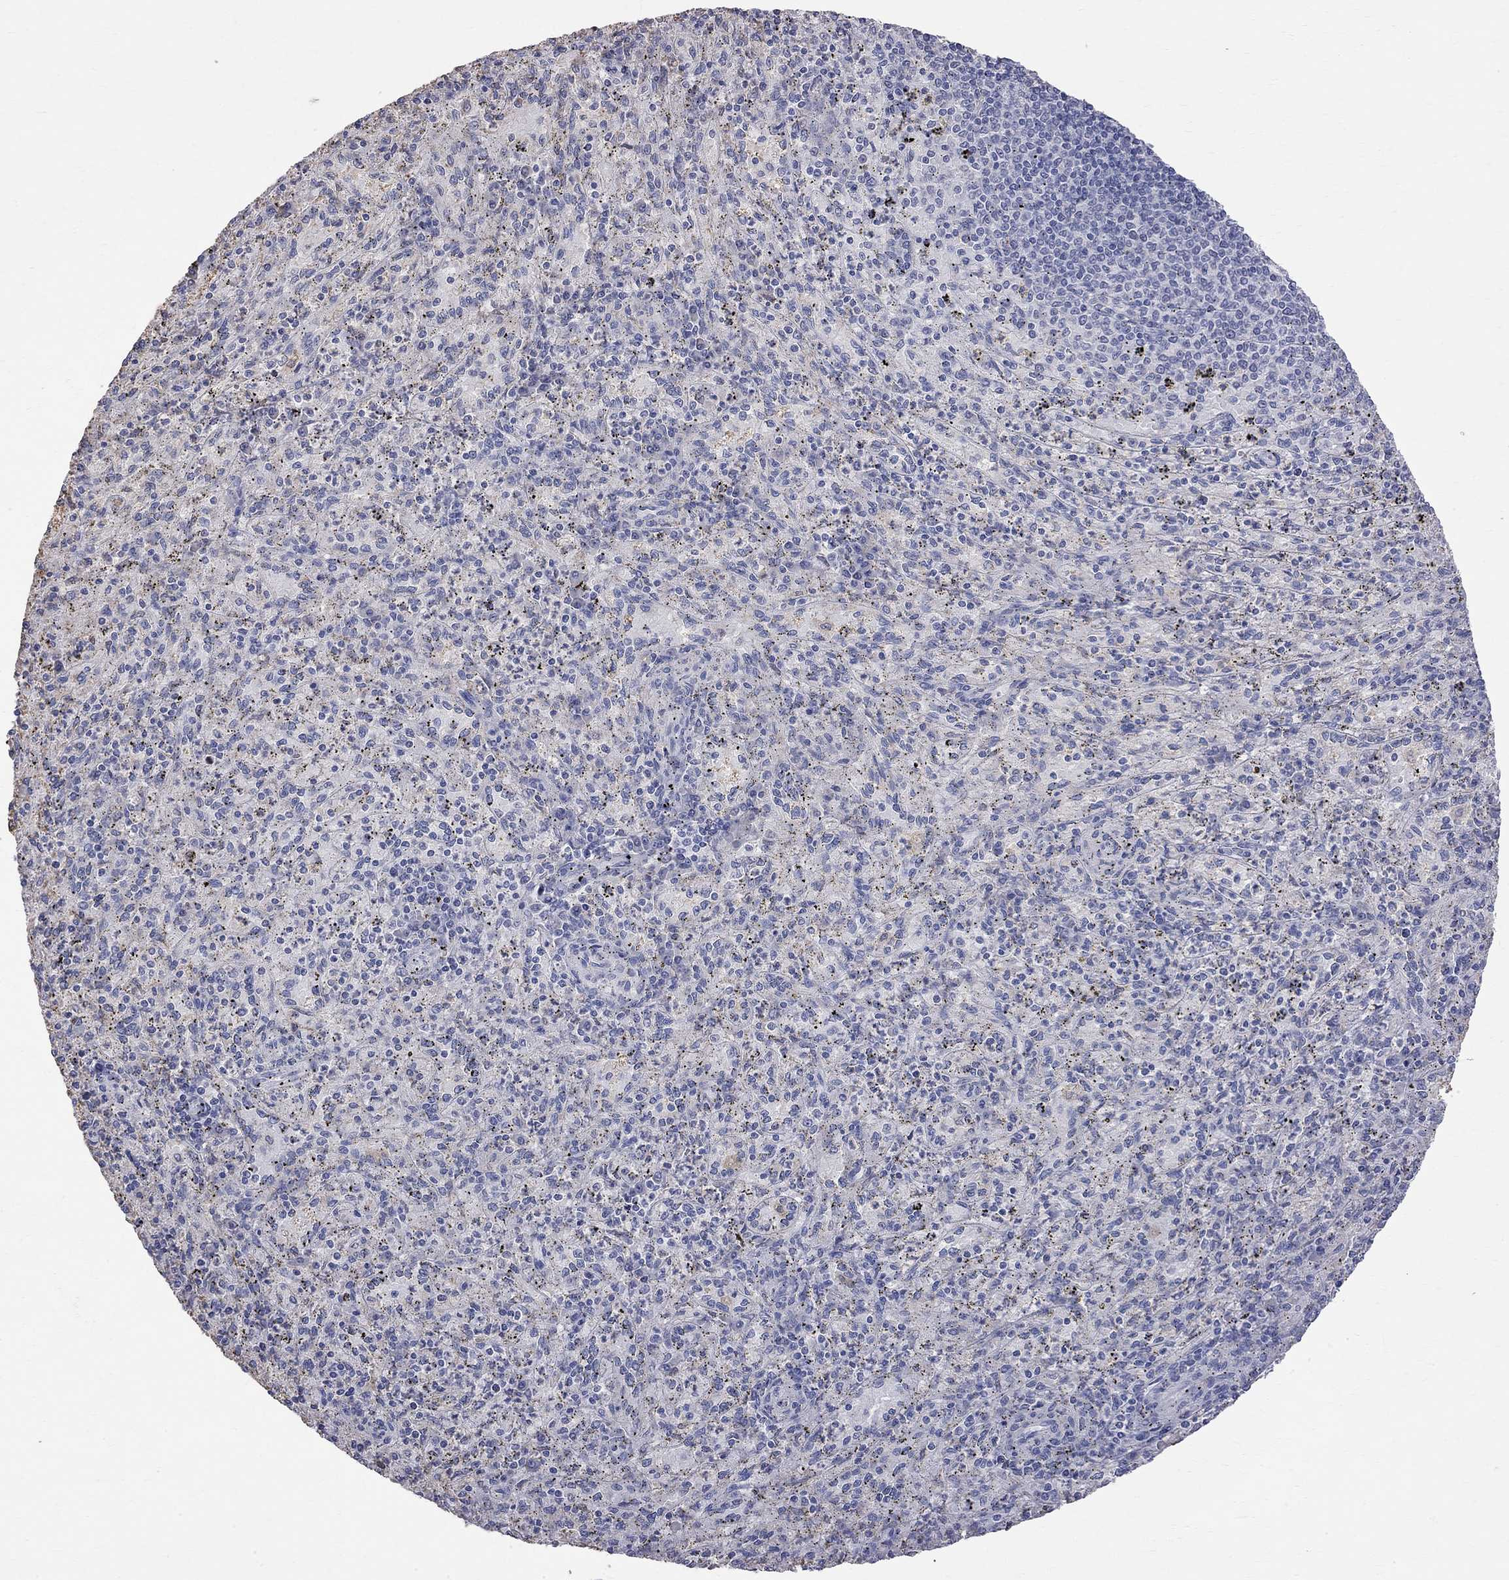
{"staining": {"intensity": "negative", "quantity": "none", "location": "none"}, "tissue": "spleen", "cell_type": "Cells in red pulp", "image_type": "normal", "snomed": [{"axis": "morphology", "description": "Normal tissue, NOS"}, {"axis": "topography", "description": "Spleen"}], "caption": "Immunohistochemical staining of normal human spleen exhibits no significant expression in cells in red pulp. (DAB (3,3'-diaminobenzidine) immunohistochemistry (IHC) visualized using brightfield microscopy, high magnification).", "gene": "CKAP2", "patient": {"sex": "male", "age": 60}}